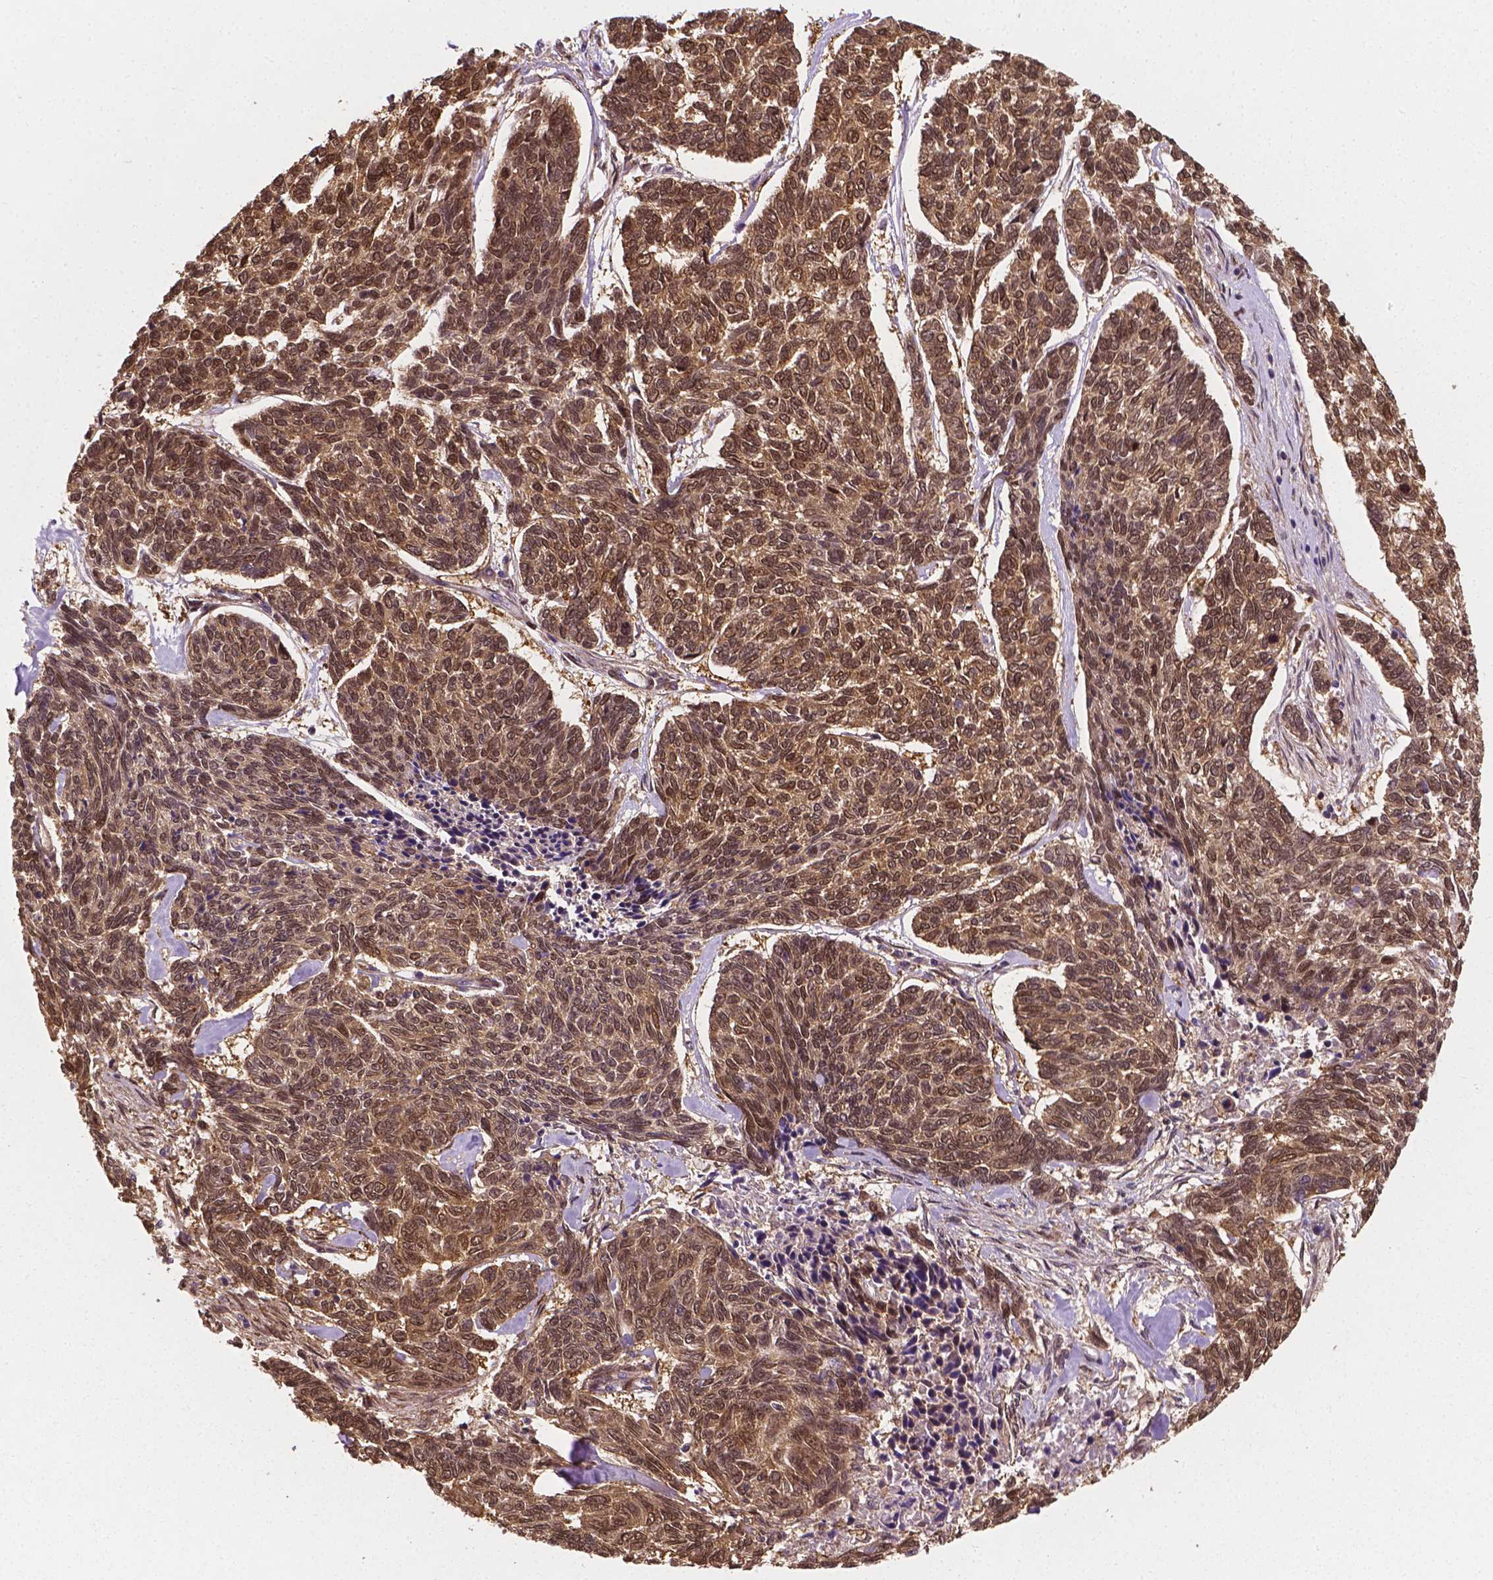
{"staining": {"intensity": "moderate", "quantity": ">75%", "location": "cytoplasmic/membranous,nuclear"}, "tissue": "skin cancer", "cell_type": "Tumor cells", "image_type": "cancer", "snomed": [{"axis": "morphology", "description": "Basal cell carcinoma"}, {"axis": "topography", "description": "Skin"}], "caption": "Tumor cells reveal medium levels of moderate cytoplasmic/membranous and nuclear expression in approximately >75% of cells in skin cancer (basal cell carcinoma). (Stains: DAB in brown, nuclei in blue, Microscopy: brightfield microscopy at high magnification).", "gene": "YAP1", "patient": {"sex": "female", "age": 65}}